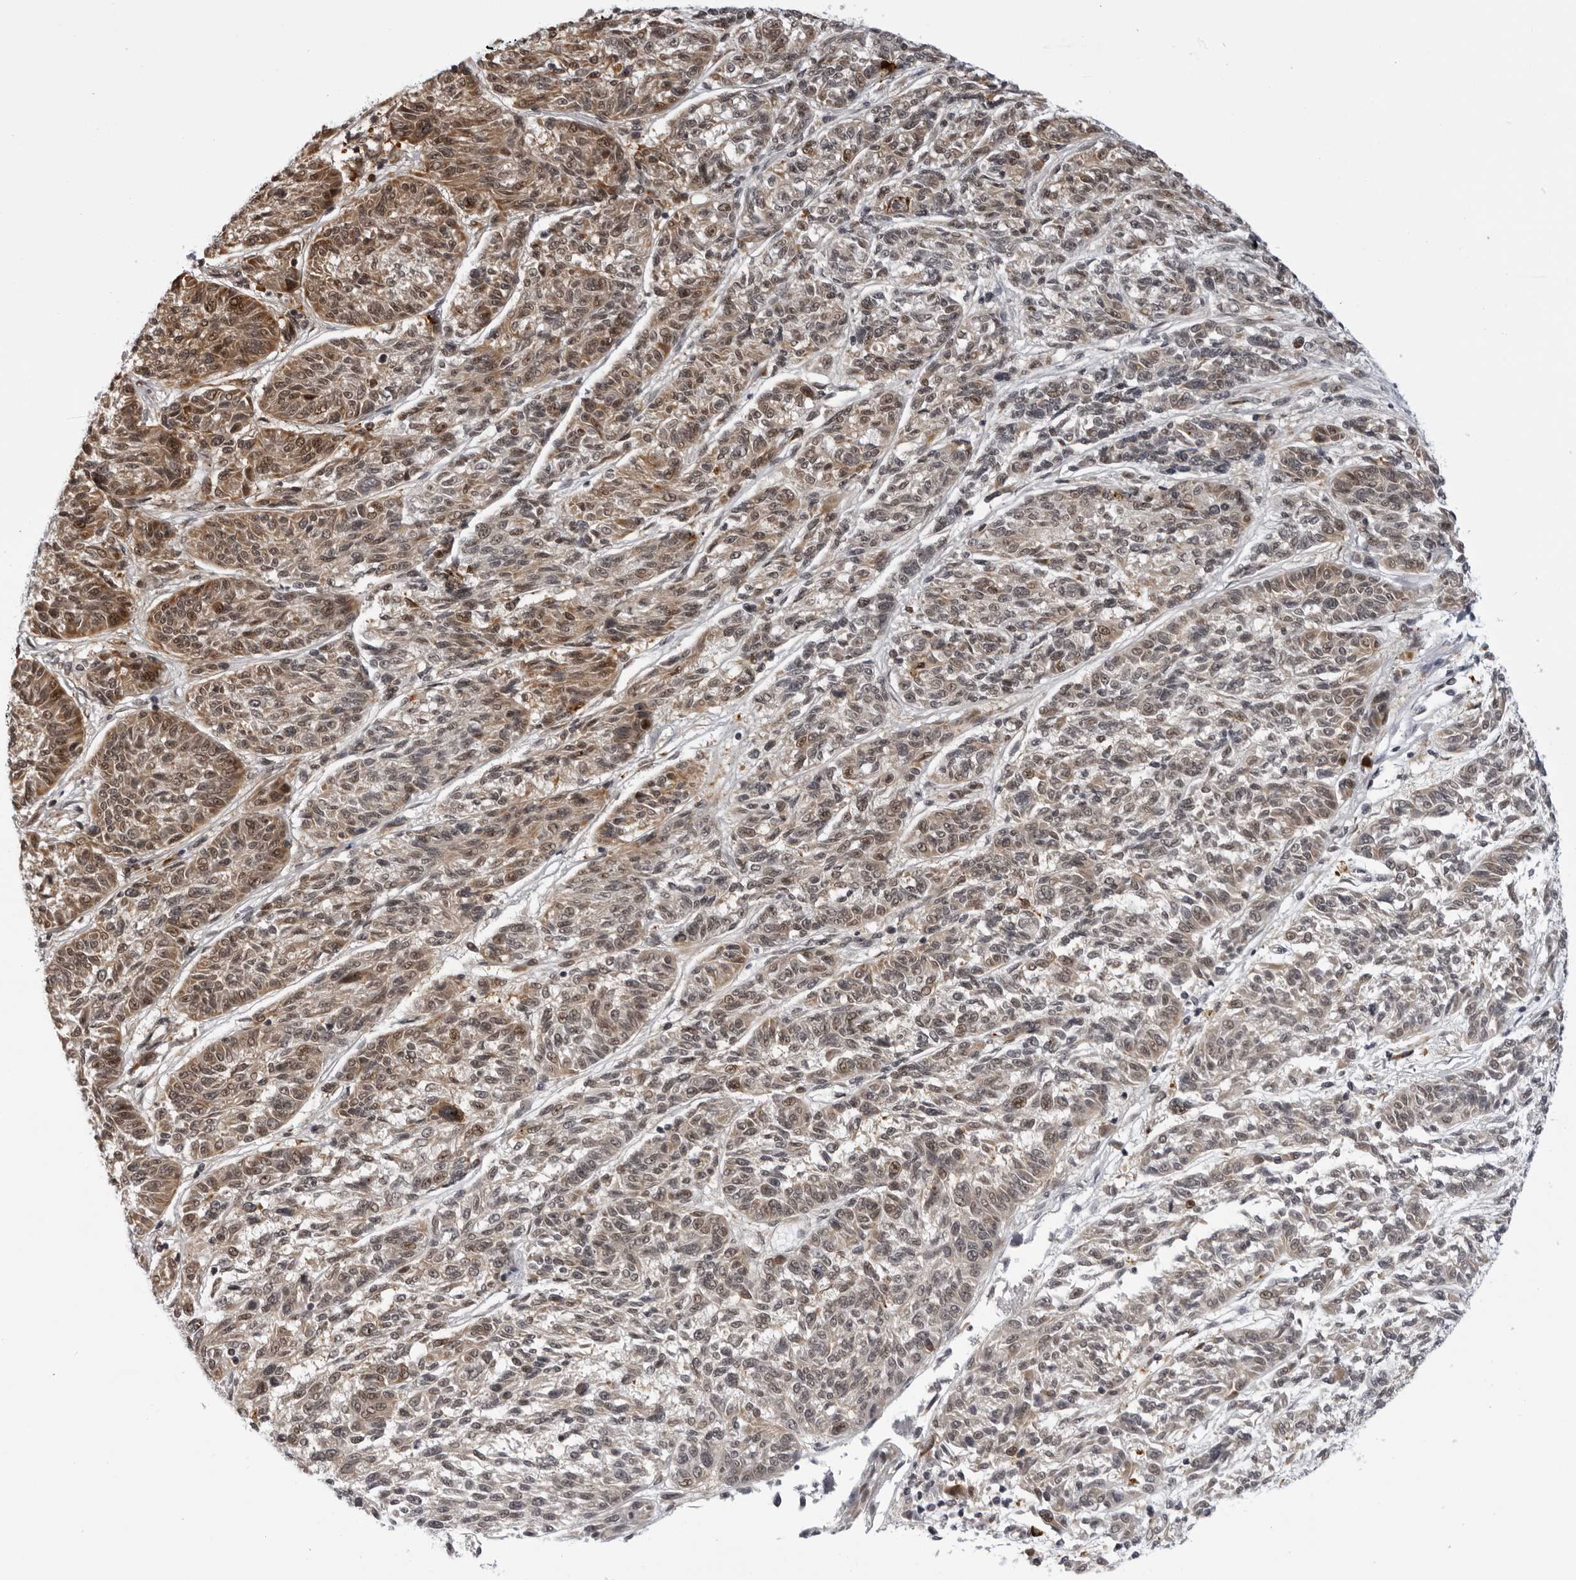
{"staining": {"intensity": "moderate", "quantity": "25%-75%", "location": "cytoplasmic/membranous,nuclear"}, "tissue": "melanoma", "cell_type": "Tumor cells", "image_type": "cancer", "snomed": [{"axis": "morphology", "description": "Malignant melanoma, NOS"}, {"axis": "topography", "description": "Skin"}], "caption": "Tumor cells reveal medium levels of moderate cytoplasmic/membranous and nuclear positivity in about 25%-75% of cells in human melanoma.", "gene": "GCSAML", "patient": {"sex": "male", "age": 53}}